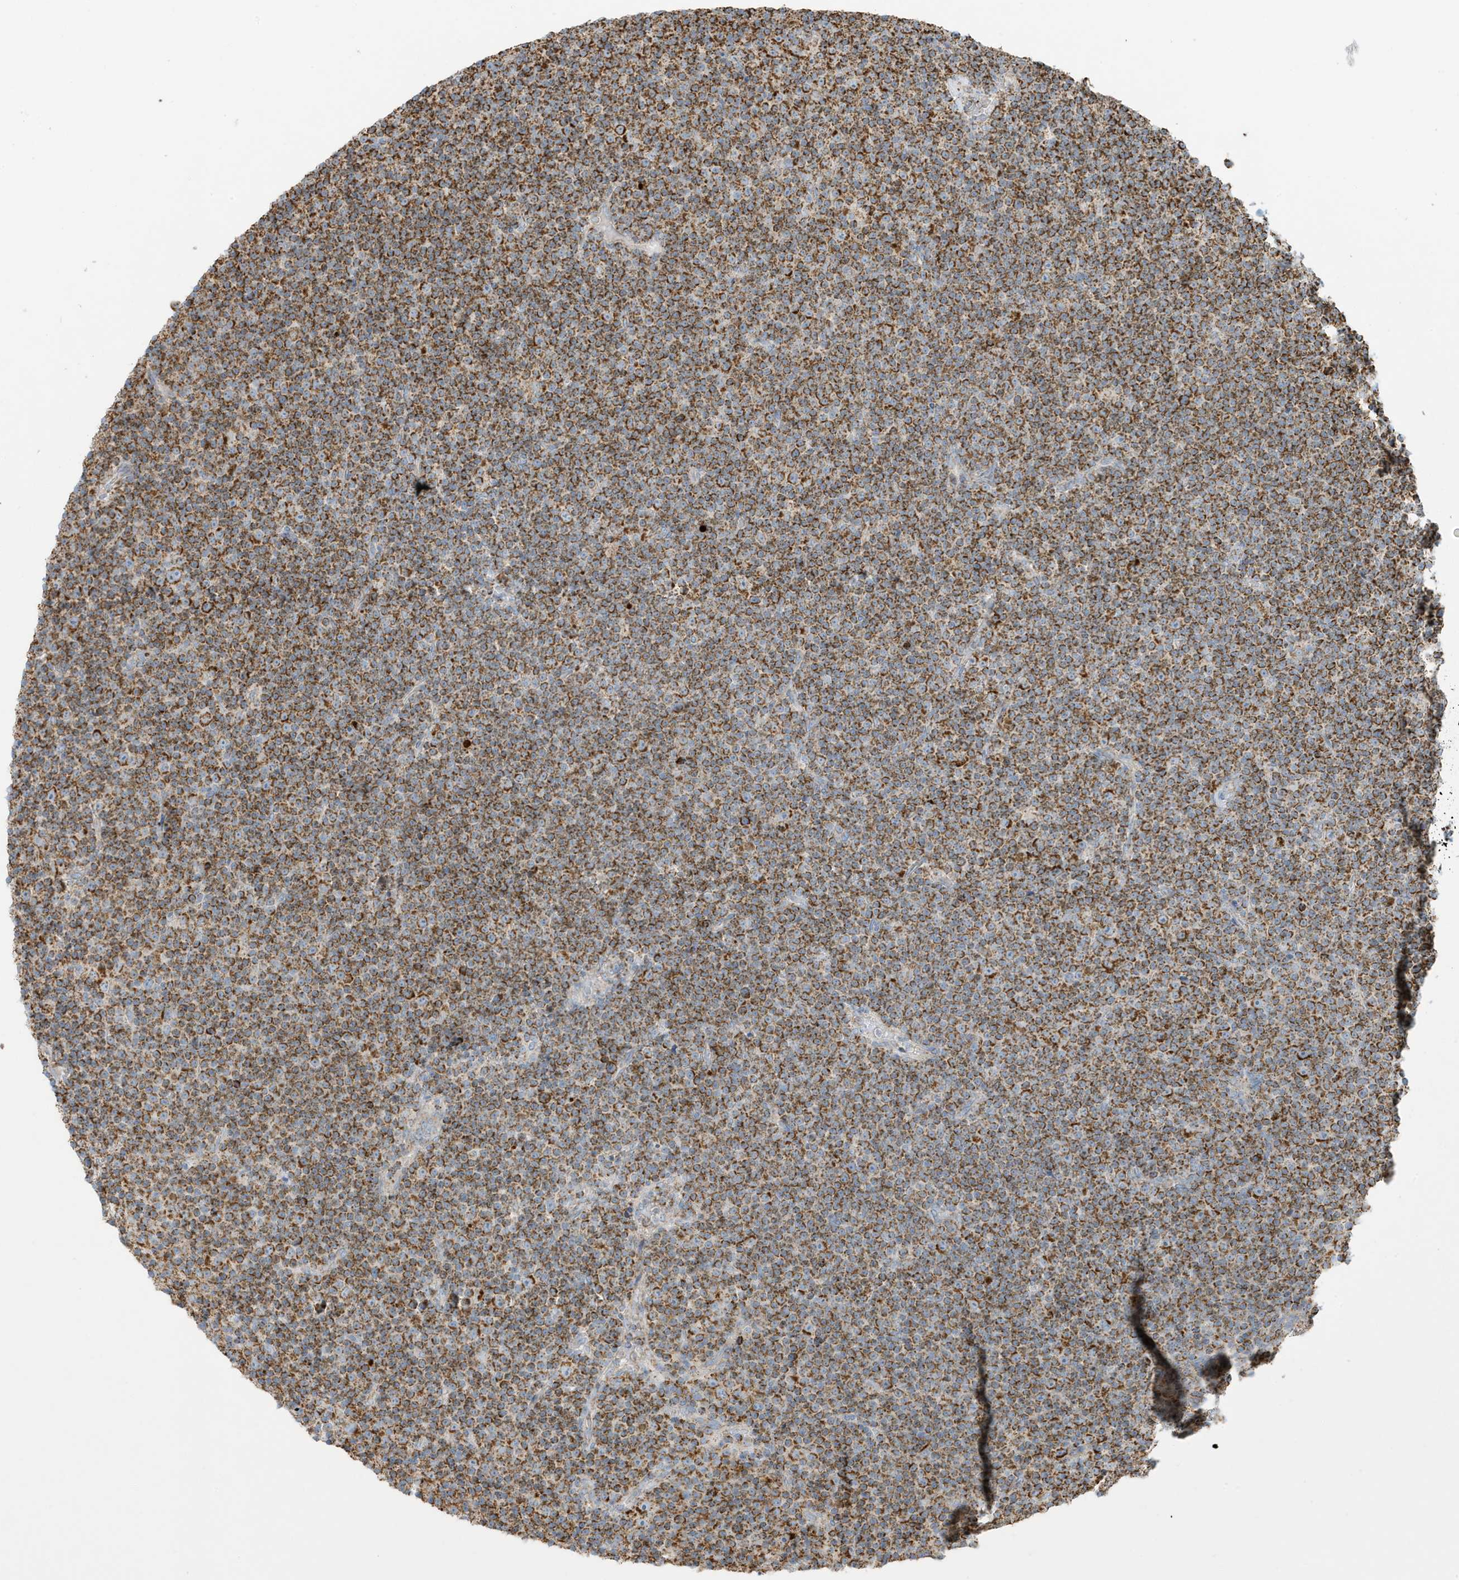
{"staining": {"intensity": "strong", "quantity": ">75%", "location": "cytoplasmic/membranous"}, "tissue": "lymphoma", "cell_type": "Tumor cells", "image_type": "cancer", "snomed": [{"axis": "morphology", "description": "Malignant lymphoma, non-Hodgkin's type, Low grade"}, {"axis": "topography", "description": "Lymph node"}], "caption": "Immunohistochemical staining of lymphoma reveals high levels of strong cytoplasmic/membranous protein expression in about >75% of tumor cells.", "gene": "ATP5ME", "patient": {"sex": "female", "age": 67}}